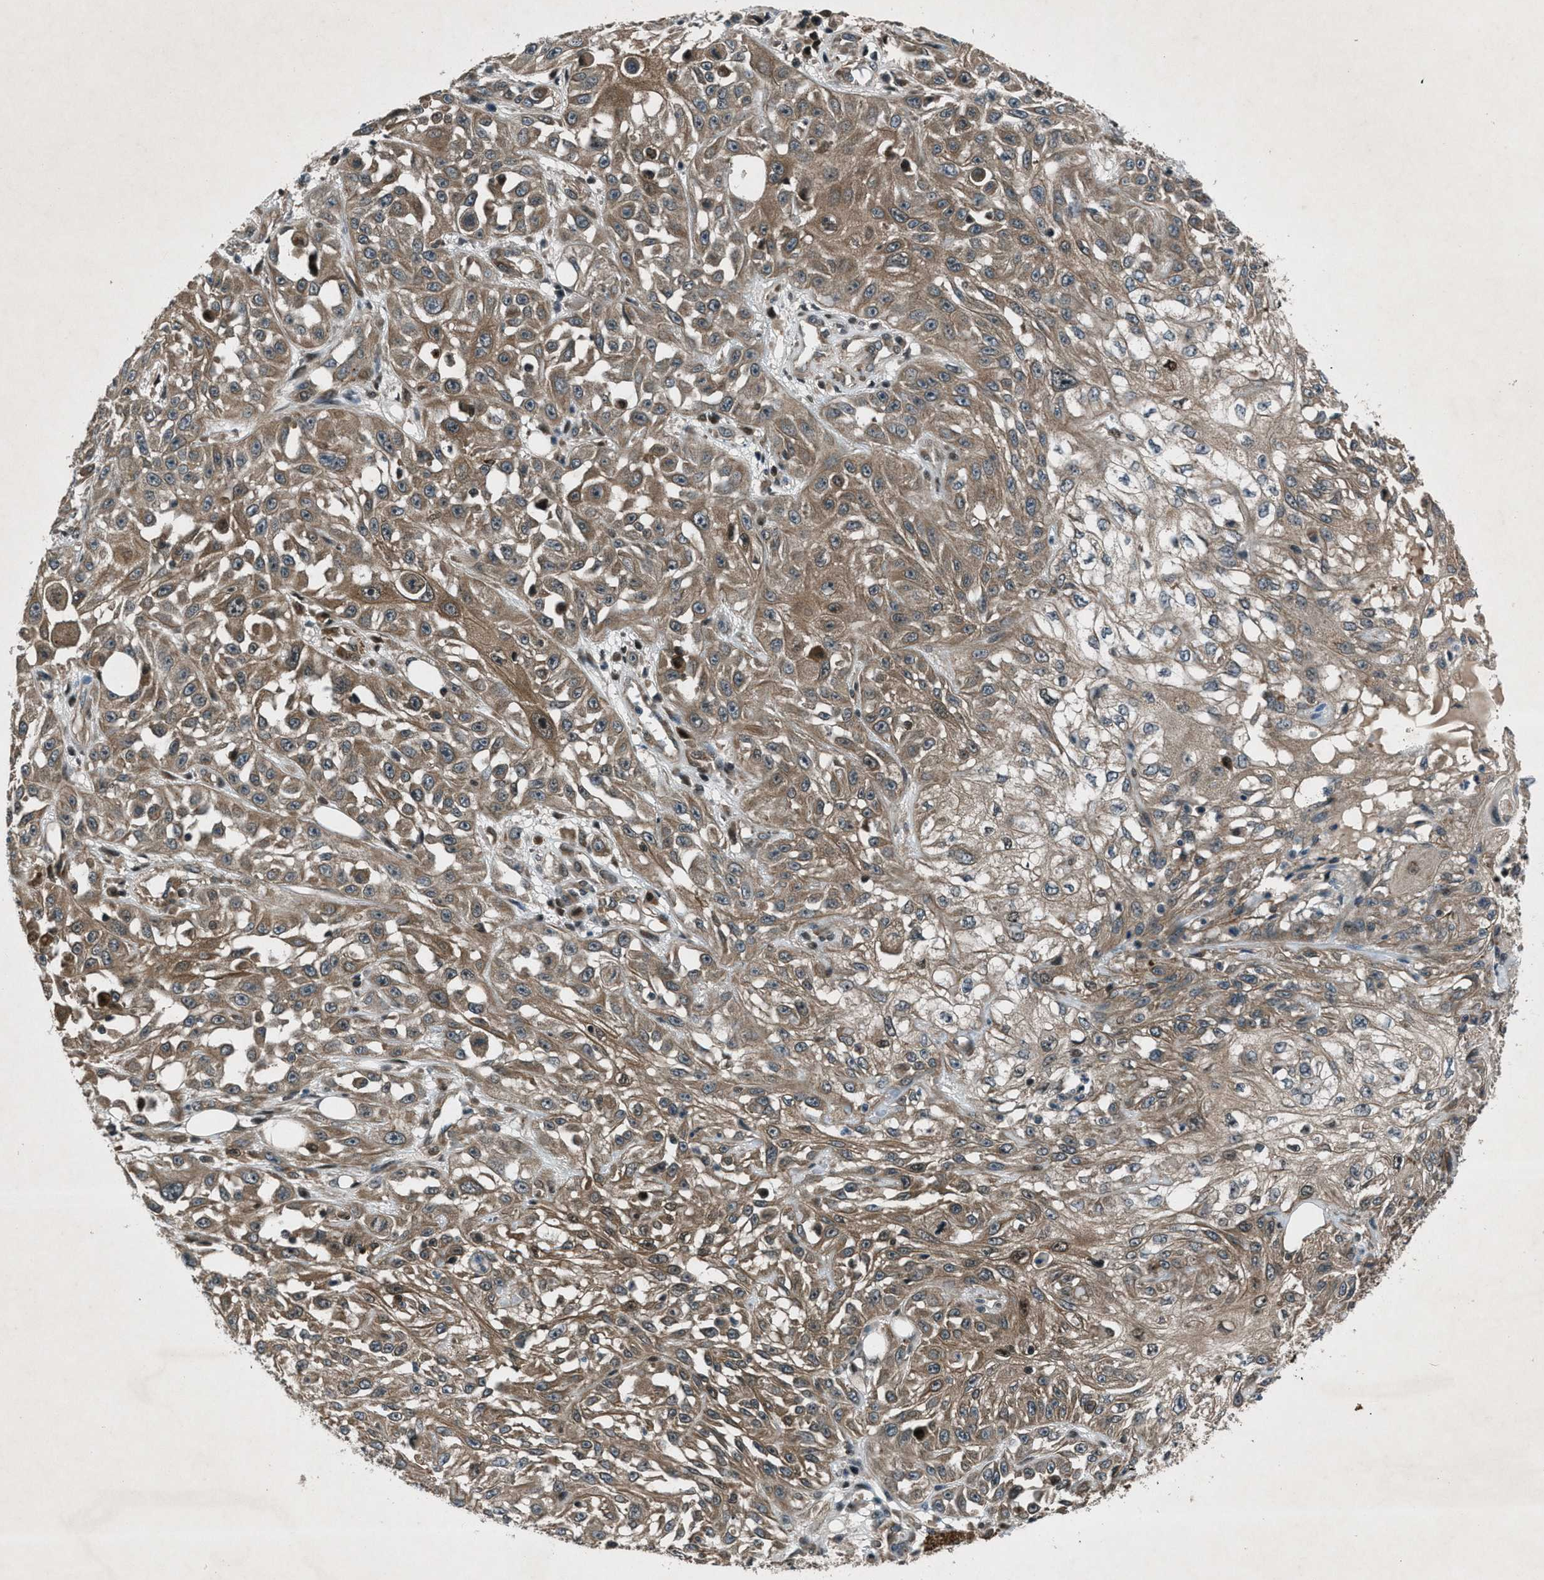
{"staining": {"intensity": "moderate", "quantity": ">75%", "location": "cytoplasmic/membranous"}, "tissue": "skin cancer", "cell_type": "Tumor cells", "image_type": "cancer", "snomed": [{"axis": "morphology", "description": "Squamous cell carcinoma, NOS"}, {"axis": "morphology", "description": "Squamous cell carcinoma, metastatic, NOS"}, {"axis": "topography", "description": "Skin"}, {"axis": "topography", "description": "Lymph node"}], "caption": "IHC photomicrograph of neoplastic tissue: human skin cancer (metastatic squamous cell carcinoma) stained using immunohistochemistry (IHC) demonstrates medium levels of moderate protein expression localized specifically in the cytoplasmic/membranous of tumor cells, appearing as a cytoplasmic/membranous brown color.", "gene": "EPSTI1", "patient": {"sex": "male", "age": 75}}